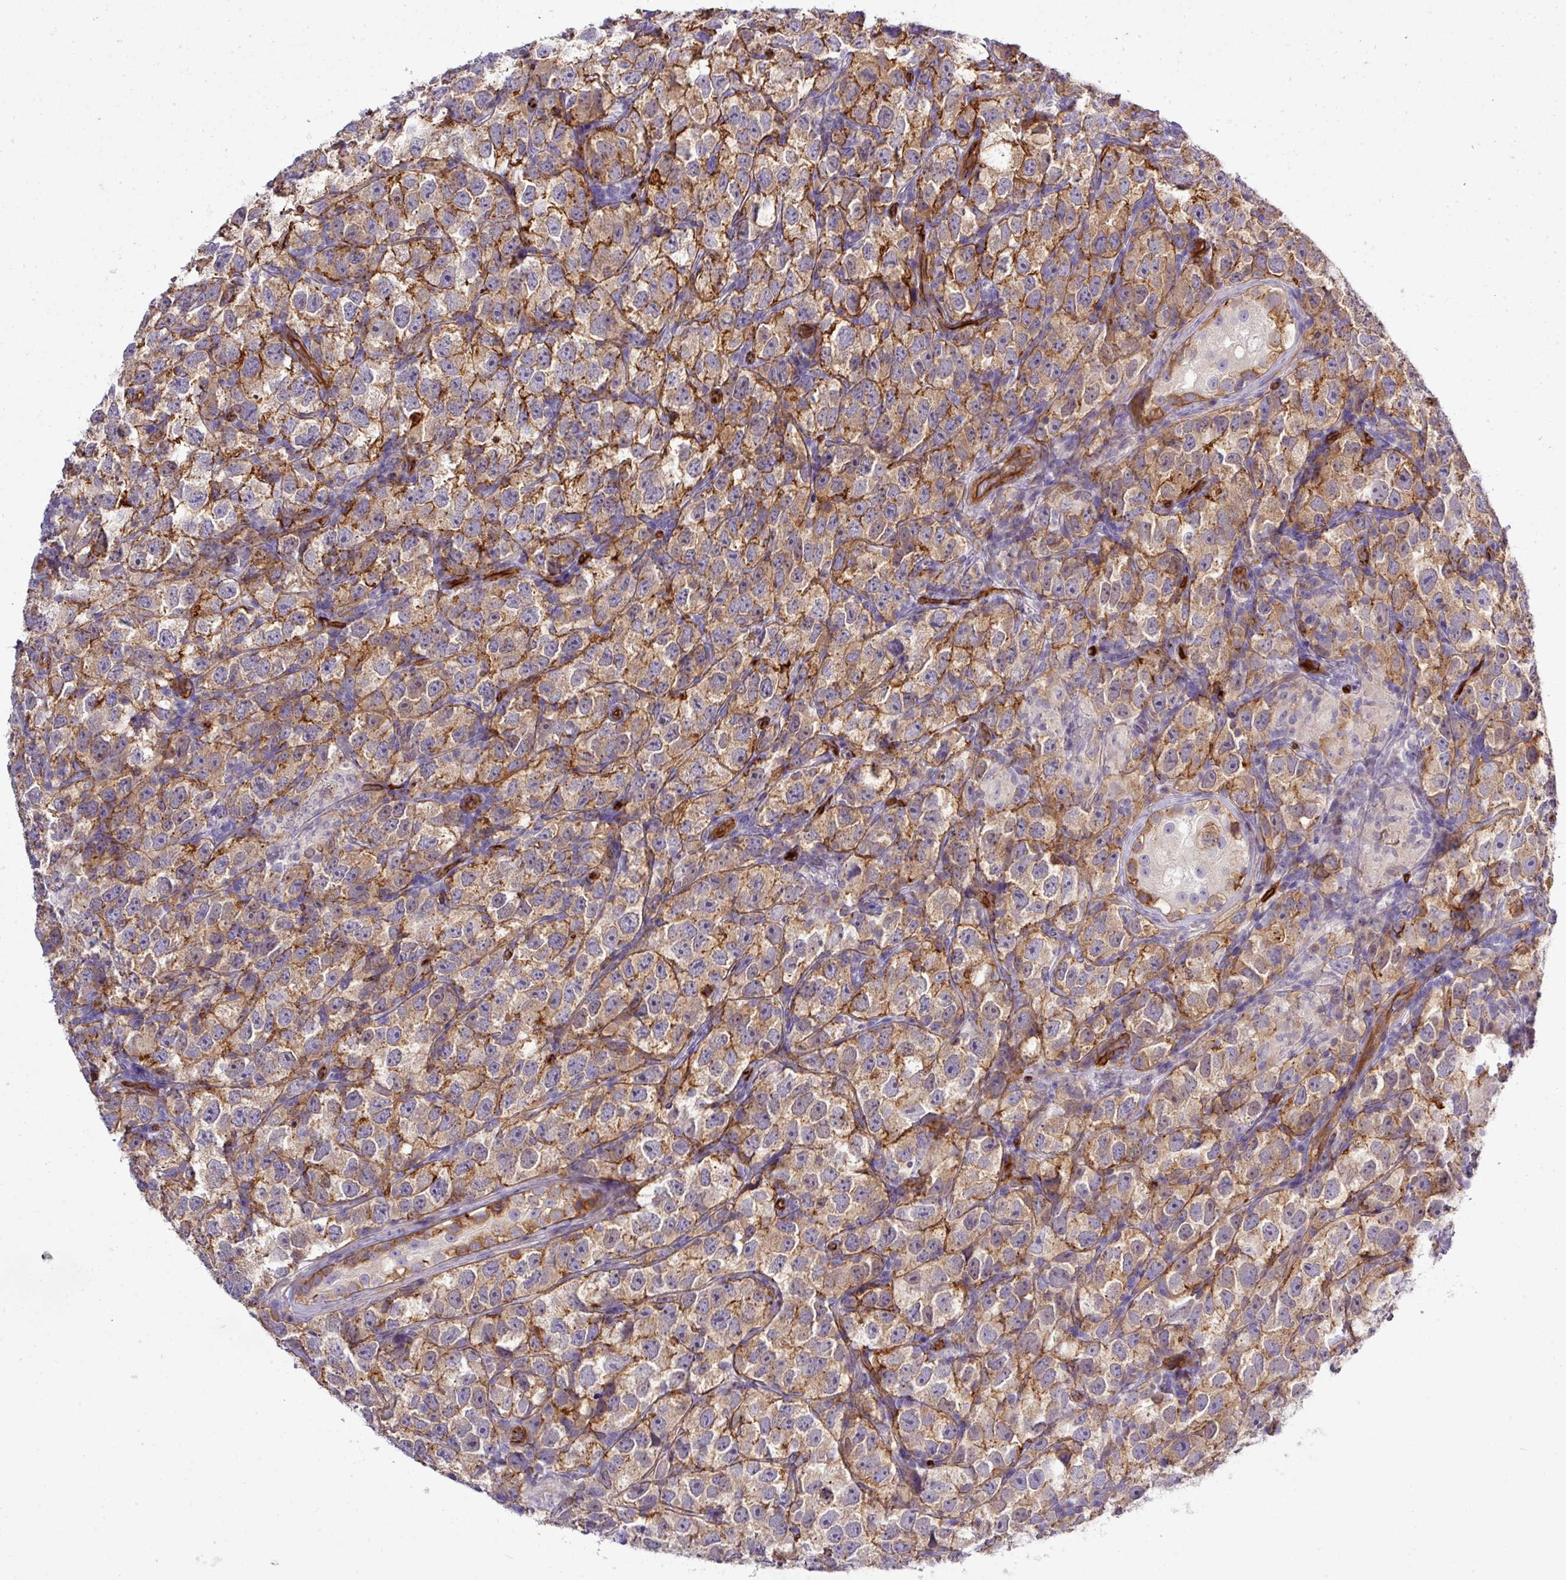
{"staining": {"intensity": "moderate", "quantity": ">75%", "location": "cytoplasmic/membranous"}, "tissue": "testis cancer", "cell_type": "Tumor cells", "image_type": "cancer", "snomed": [{"axis": "morphology", "description": "Seminoma, NOS"}, {"axis": "topography", "description": "Testis"}], "caption": "An image of testis seminoma stained for a protein exhibits moderate cytoplasmic/membranous brown staining in tumor cells.", "gene": "PARD6A", "patient": {"sex": "male", "age": 26}}